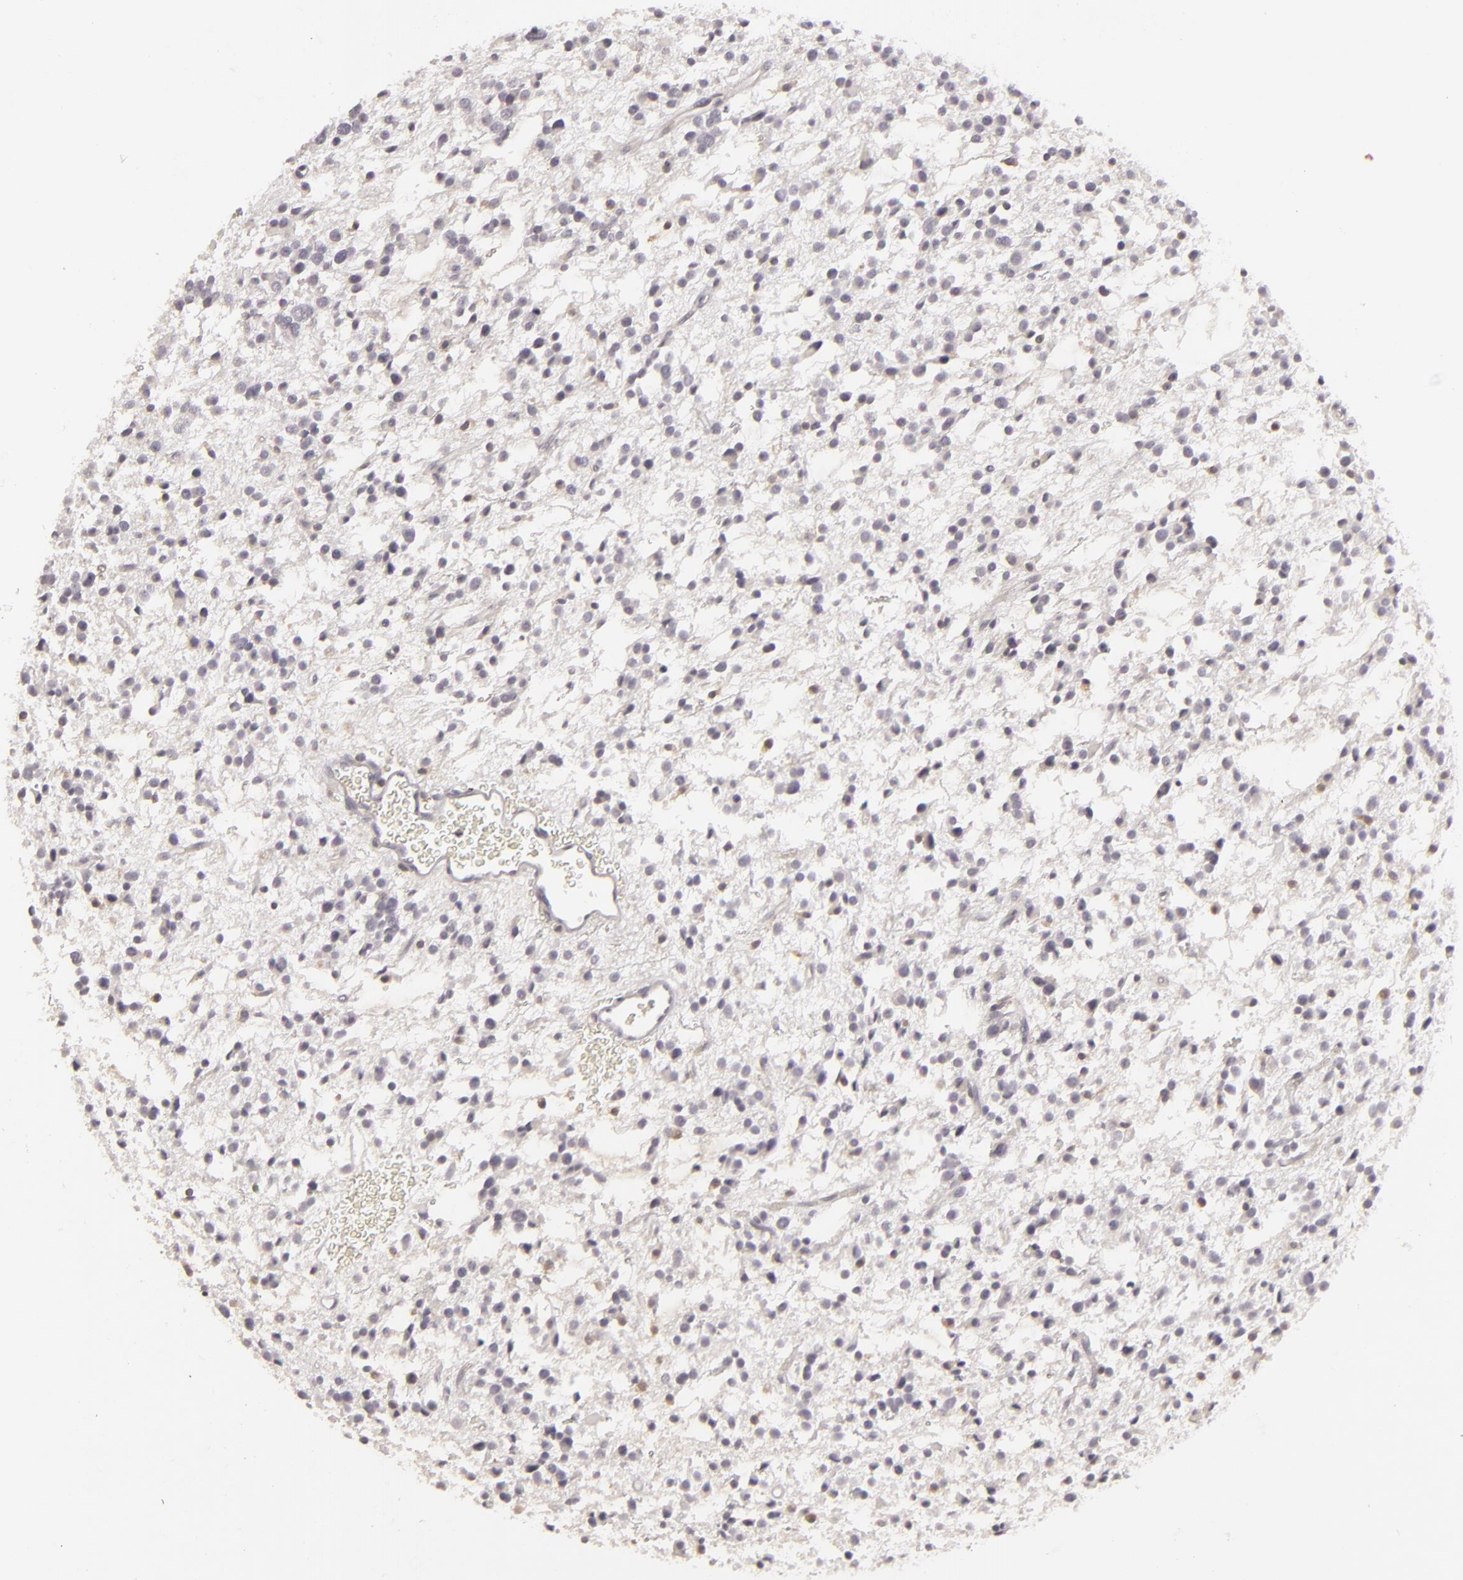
{"staining": {"intensity": "negative", "quantity": "none", "location": "none"}, "tissue": "glioma", "cell_type": "Tumor cells", "image_type": "cancer", "snomed": [{"axis": "morphology", "description": "Glioma, malignant, Low grade"}, {"axis": "topography", "description": "Brain"}], "caption": "There is no significant positivity in tumor cells of glioma.", "gene": "APOBEC3G", "patient": {"sex": "female", "age": 36}}